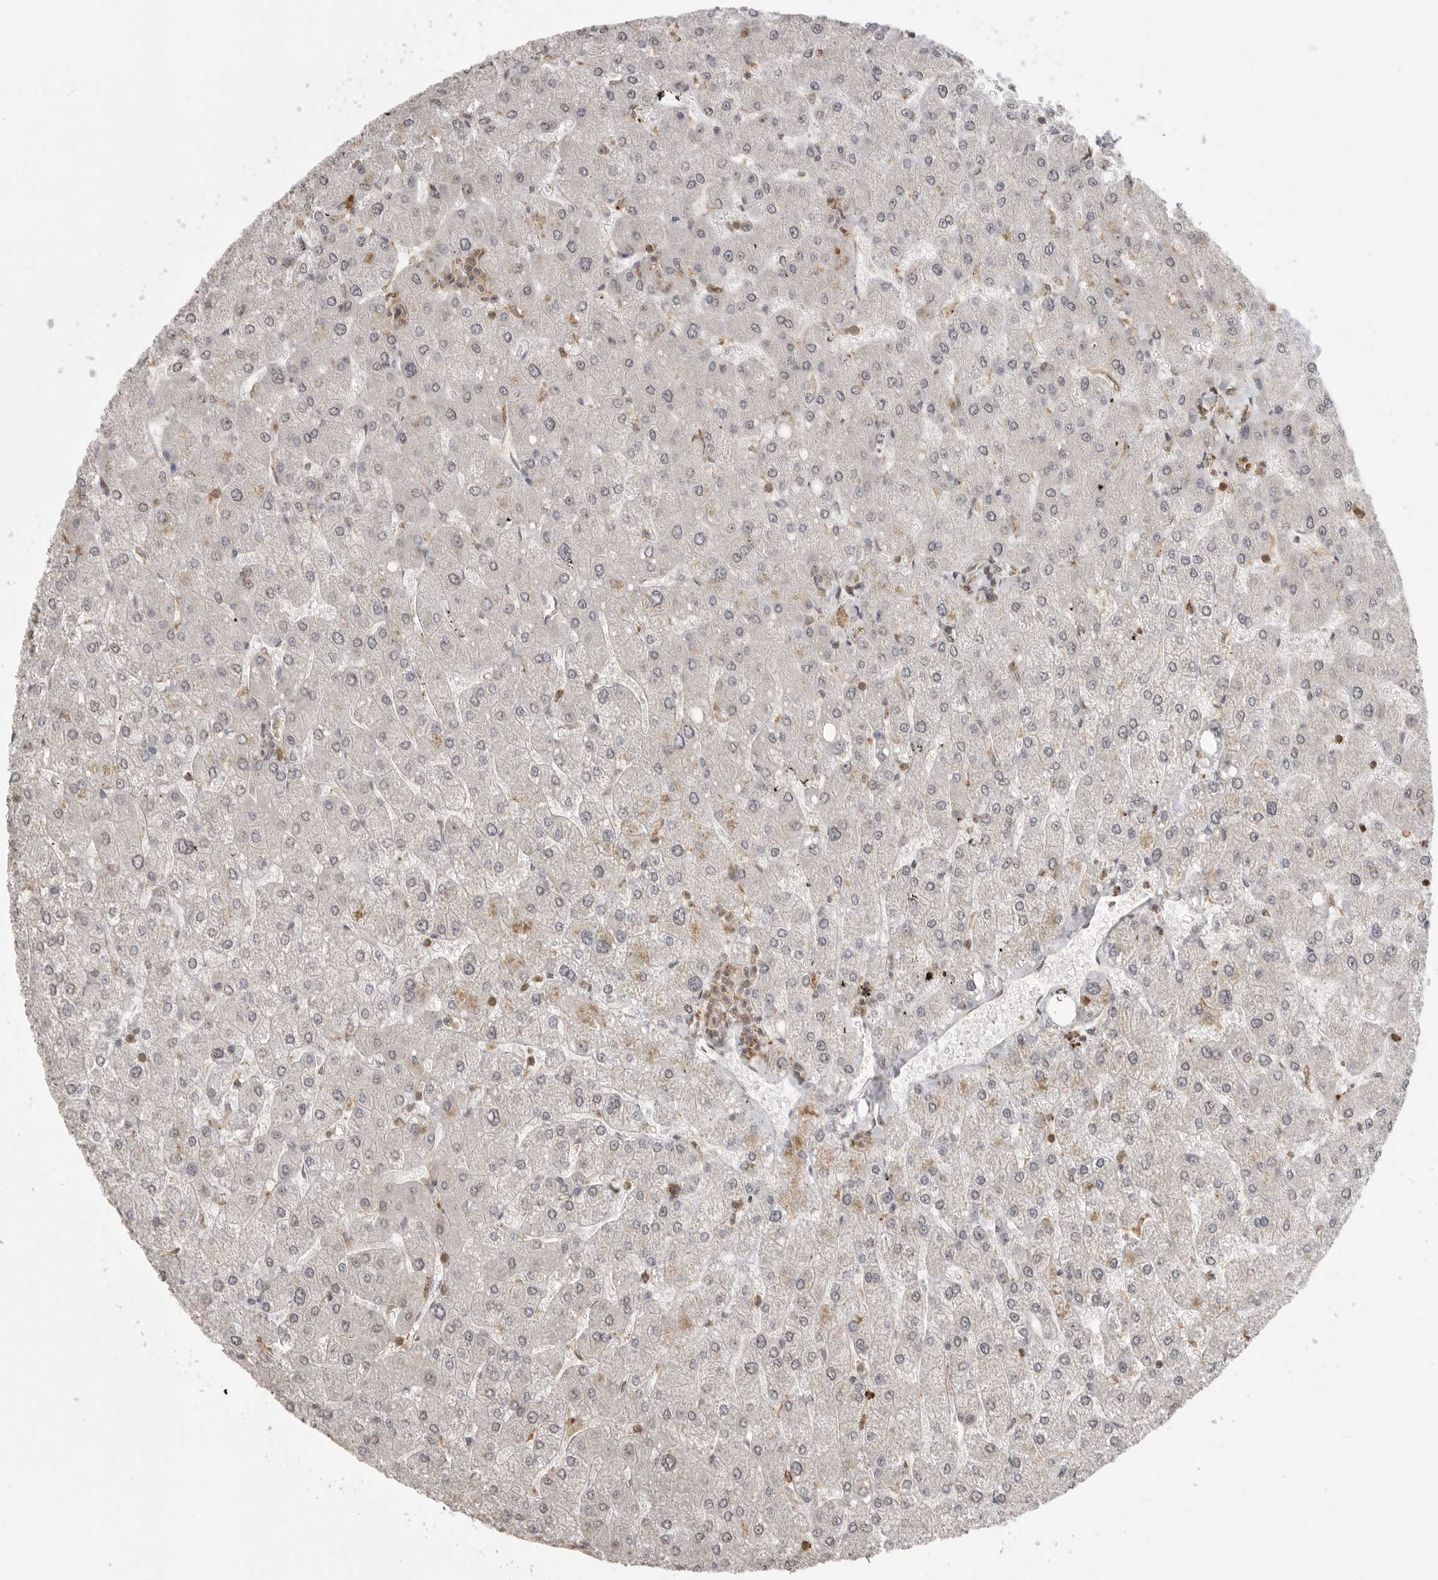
{"staining": {"intensity": "negative", "quantity": "none", "location": "none"}, "tissue": "liver", "cell_type": "Cholangiocytes", "image_type": "normal", "snomed": [{"axis": "morphology", "description": "Normal tissue, NOS"}, {"axis": "topography", "description": "Liver"}], "caption": "This is a micrograph of IHC staining of benign liver, which shows no staining in cholangiocytes.", "gene": "GPC2", "patient": {"sex": "male", "age": 55}}